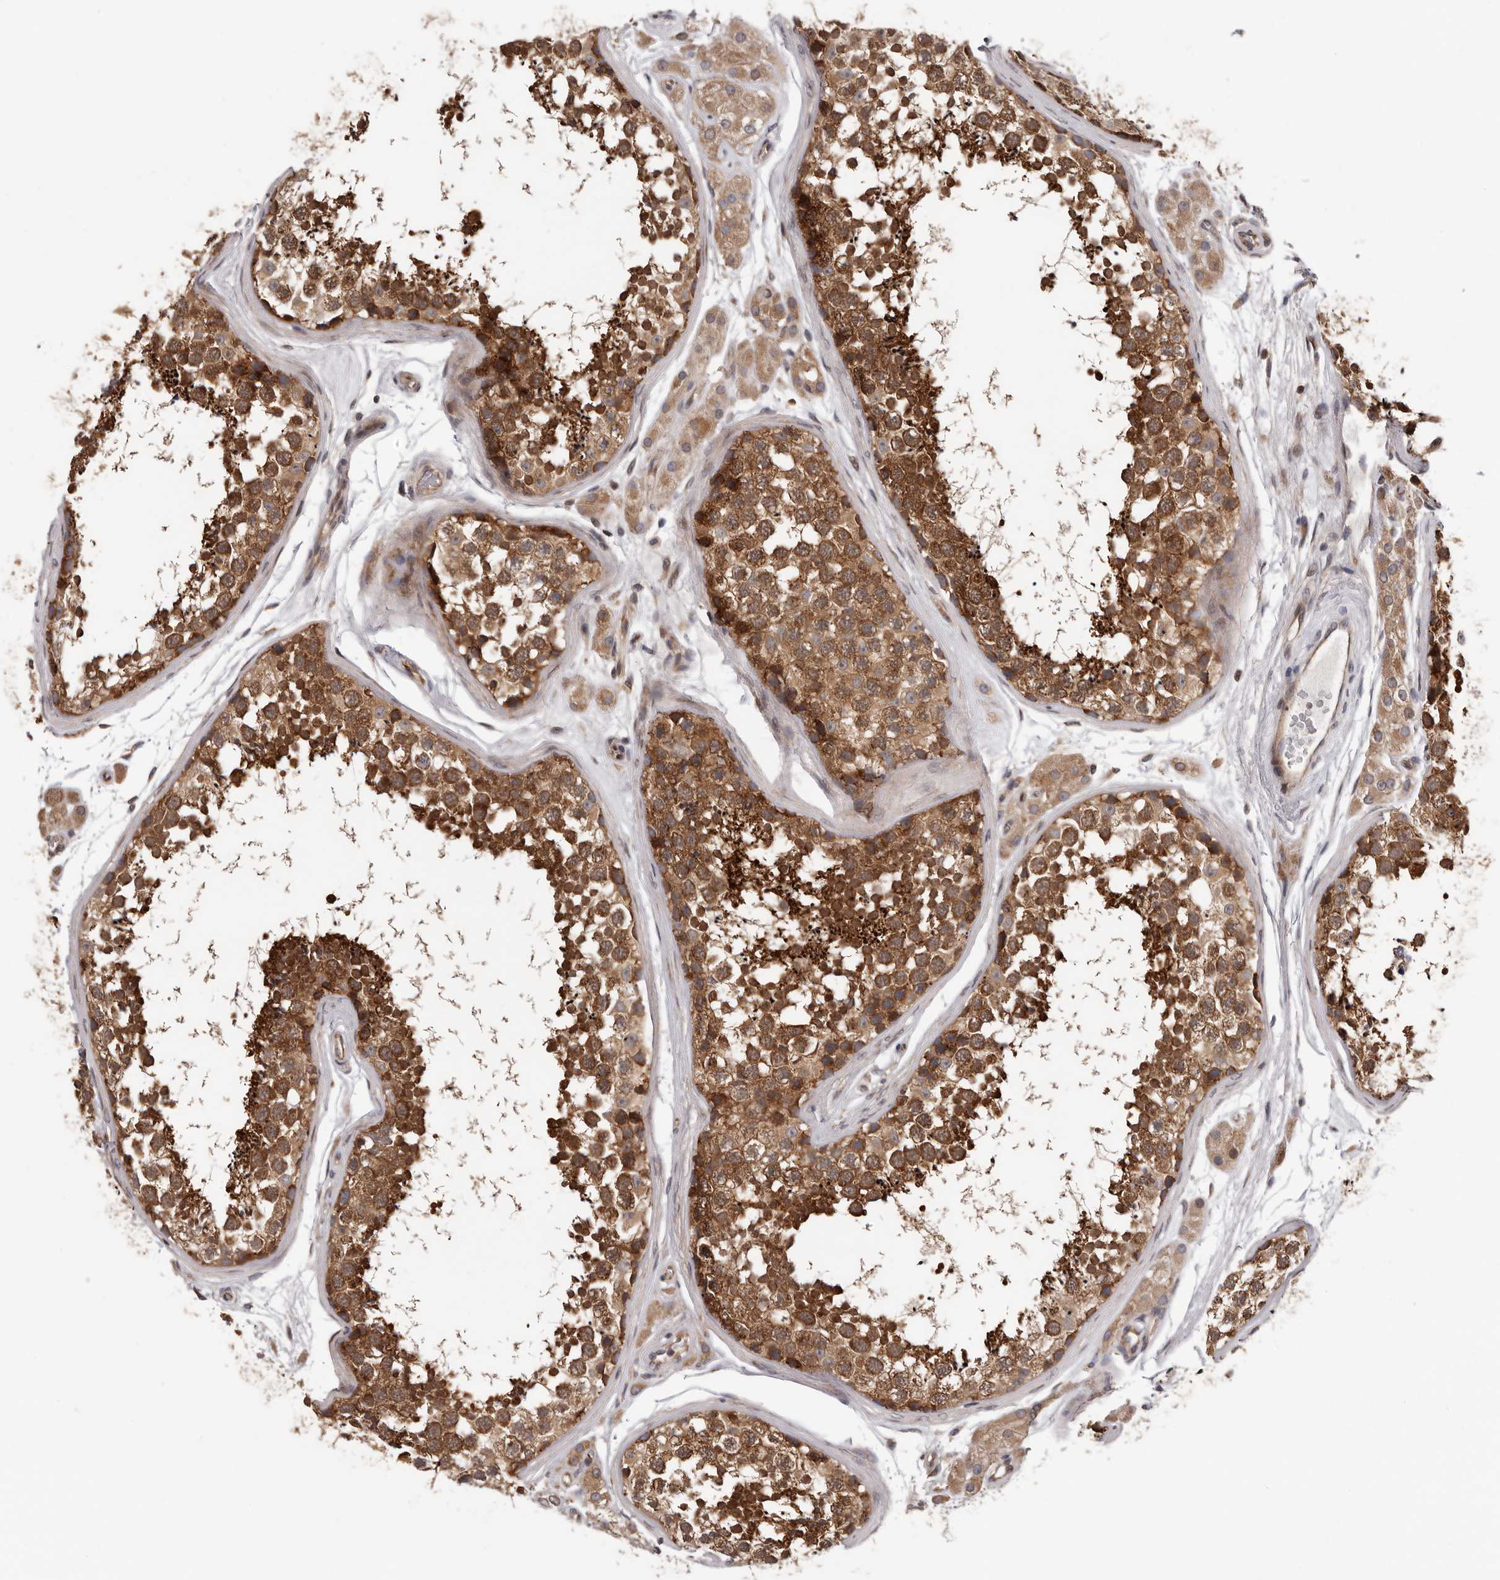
{"staining": {"intensity": "moderate", "quantity": ">75%", "location": "cytoplasmic/membranous"}, "tissue": "testis", "cell_type": "Cells in seminiferous ducts", "image_type": "normal", "snomed": [{"axis": "morphology", "description": "Normal tissue, NOS"}, {"axis": "topography", "description": "Testis"}], "caption": "Immunohistochemistry (IHC) of benign testis reveals medium levels of moderate cytoplasmic/membranous staining in about >75% of cells in seminiferous ducts.", "gene": "VPS37A", "patient": {"sex": "male", "age": 56}}